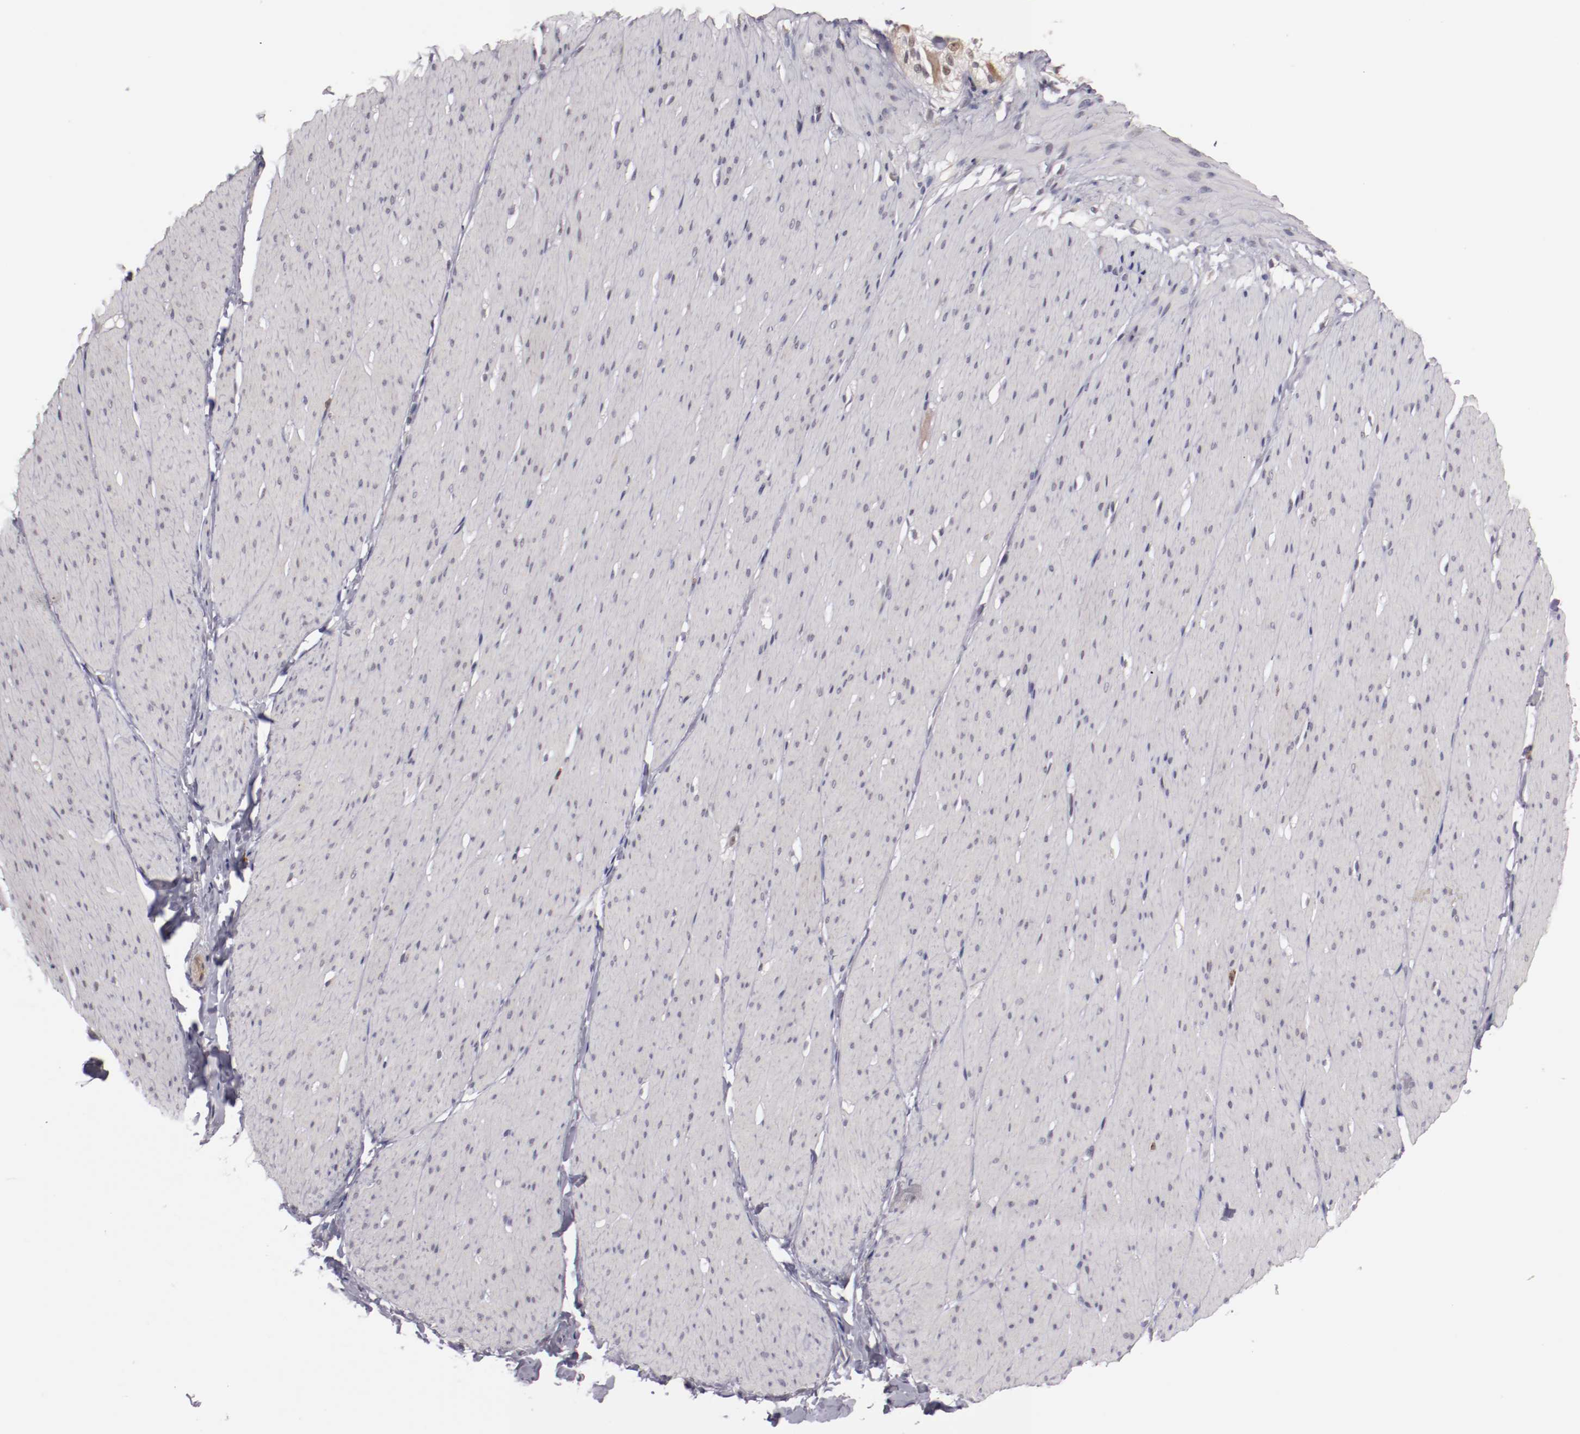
{"staining": {"intensity": "negative", "quantity": "none", "location": "none"}, "tissue": "smooth muscle", "cell_type": "Smooth muscle cells", "image_type": "normal", "snomed": [{"axis": "morphology", "description": "Normal tissue, NOS"}, {"axis": "topography", "description": "Smooth muscle"}, {"axis": "topography", "description": "Colon"}], "caption": "The photomicrograph shows no significant positivity in smooth muscle cells of smooth muscle. The staining was performed using DAB to visualize the protein expression in brown, while the nuclei were stained in blue with hematoxylin (Magnification: 20x).", "gene": "STX3", "patient": {"sex": "male", "age": 67}}